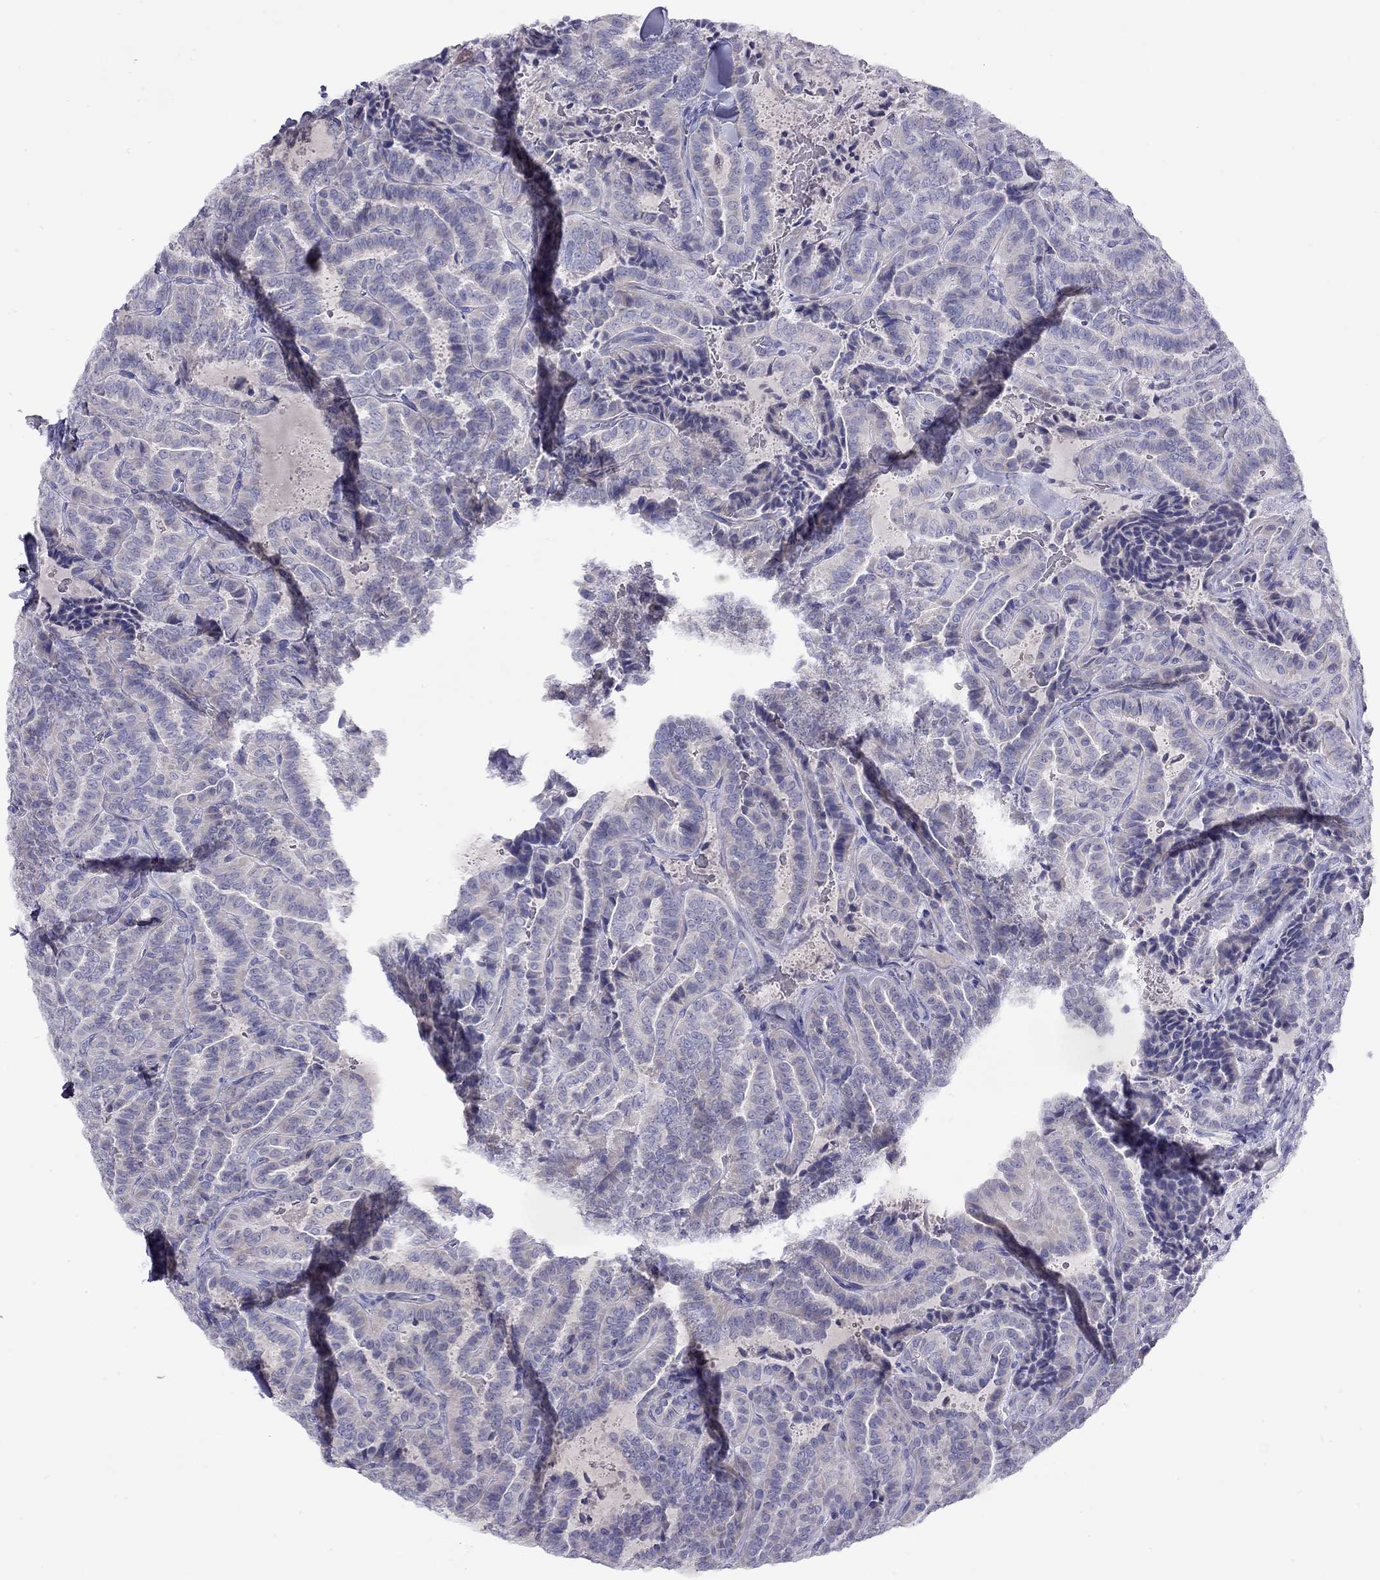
{"staining": {"intensity": "negative", "quantity": "none", "location": "none"}, "tissue": "thyroid cancer", "cell_type": "Tumor cells", "image_type": "cancer", "snomed": [{"axis": "morphology", "description": "Papillary adenocarcinoma, NOS"}, {"axis": "topography", "description": "Thyroid gland"}], "caption": "The histopathology image exhibits no significant positivity in tumor cells of thyroid cancer (papillary adenocarcinoma).", "gene": "CPNE4", "patient": {"sex": "female", "age": 39}}